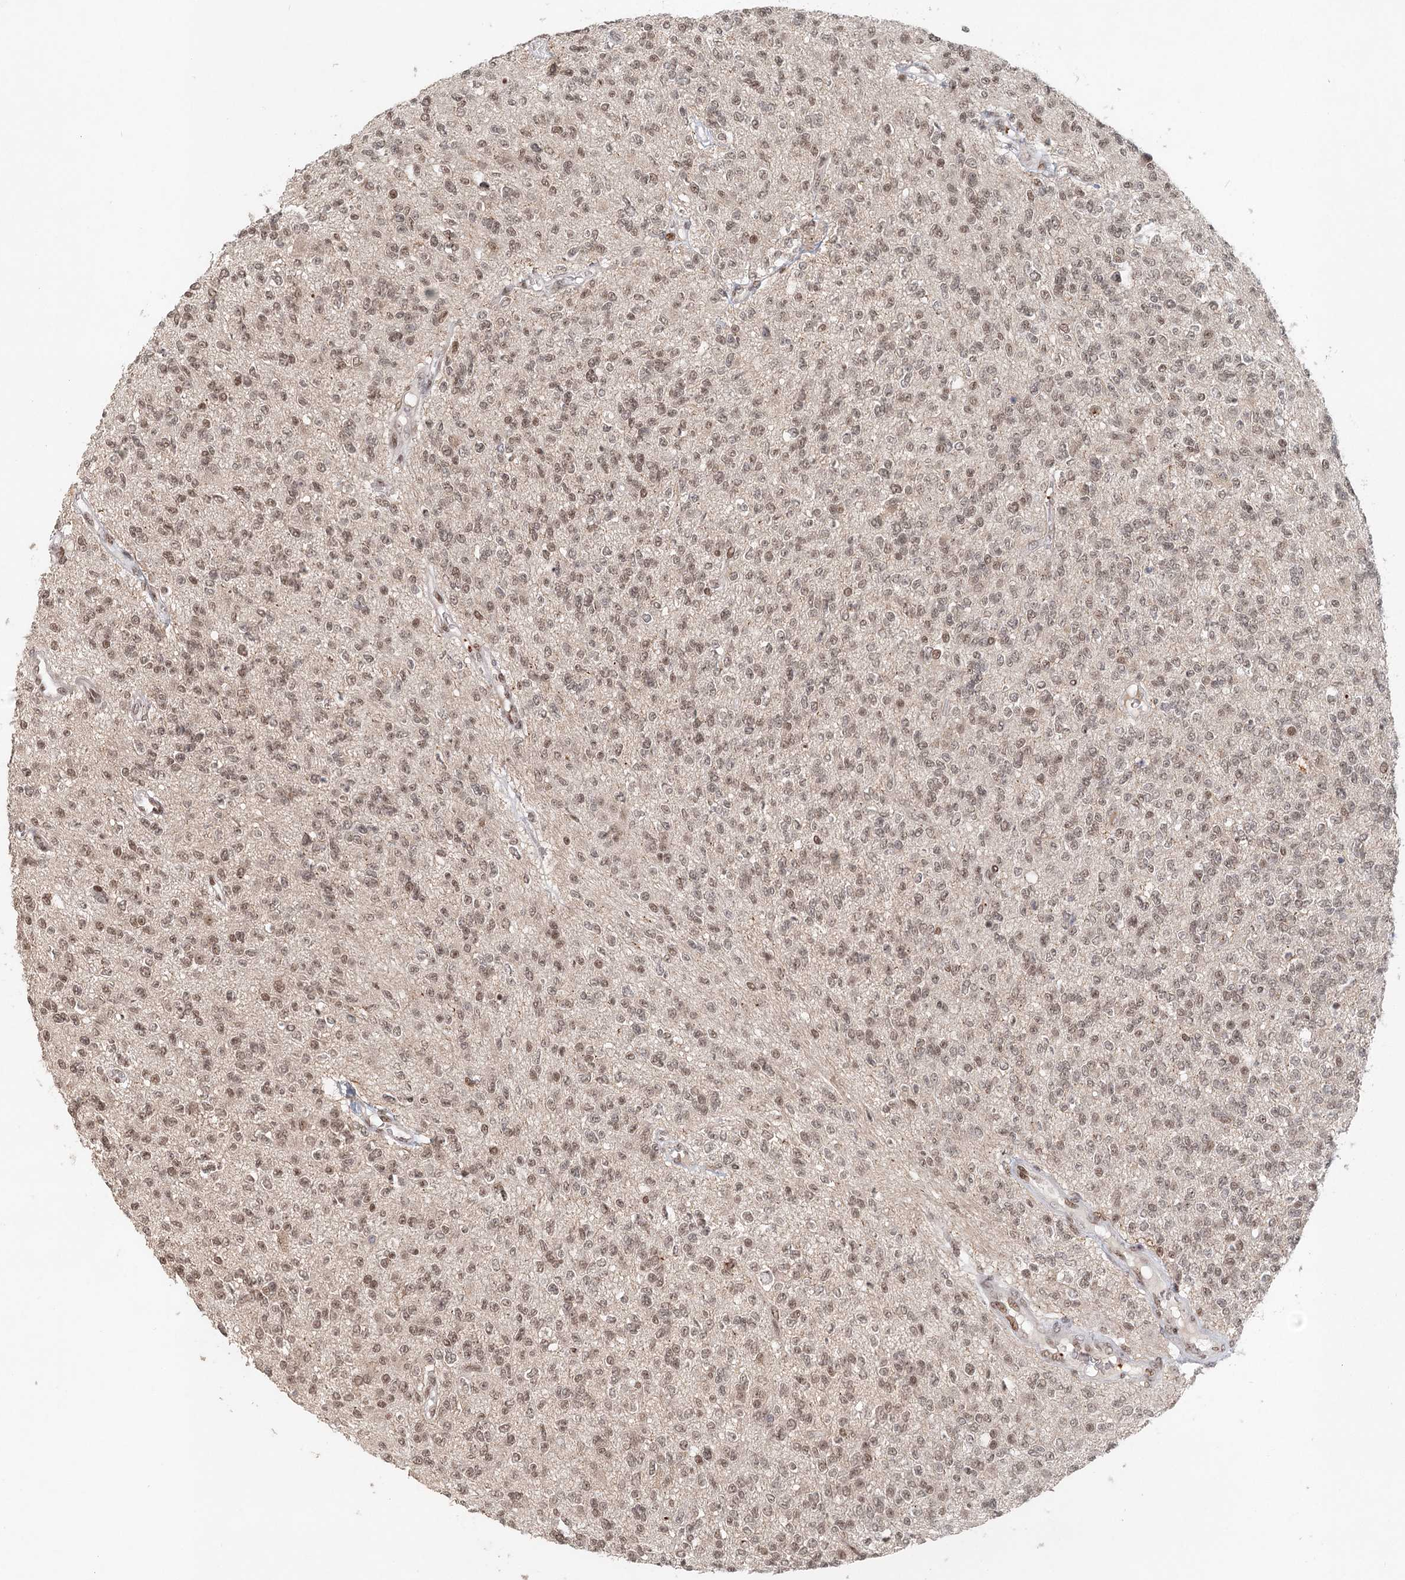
{"staining": {"intensity": "moderate", "quantity": ">75%", "location": "nuclear"}, "tissue": "glioma", "cell_type": "Tumor cells", "image_type": "cancer", "snomed": [{"axis": "morphology", "description": "Glioma, malignant, High grade"}, {"axis": "topography", "description": "Brain"}], "caption": "Glioma was stained to show a protein in brown. There is medium levels of moderate nuclear positivity in about >75% of tumor cells. (DAB (3,3'-diaminobenzidine) IHC with brightfield microscopy, high magnification).", "gene": "BNIP5", "patient": {"sex": "male", "age": 34}}